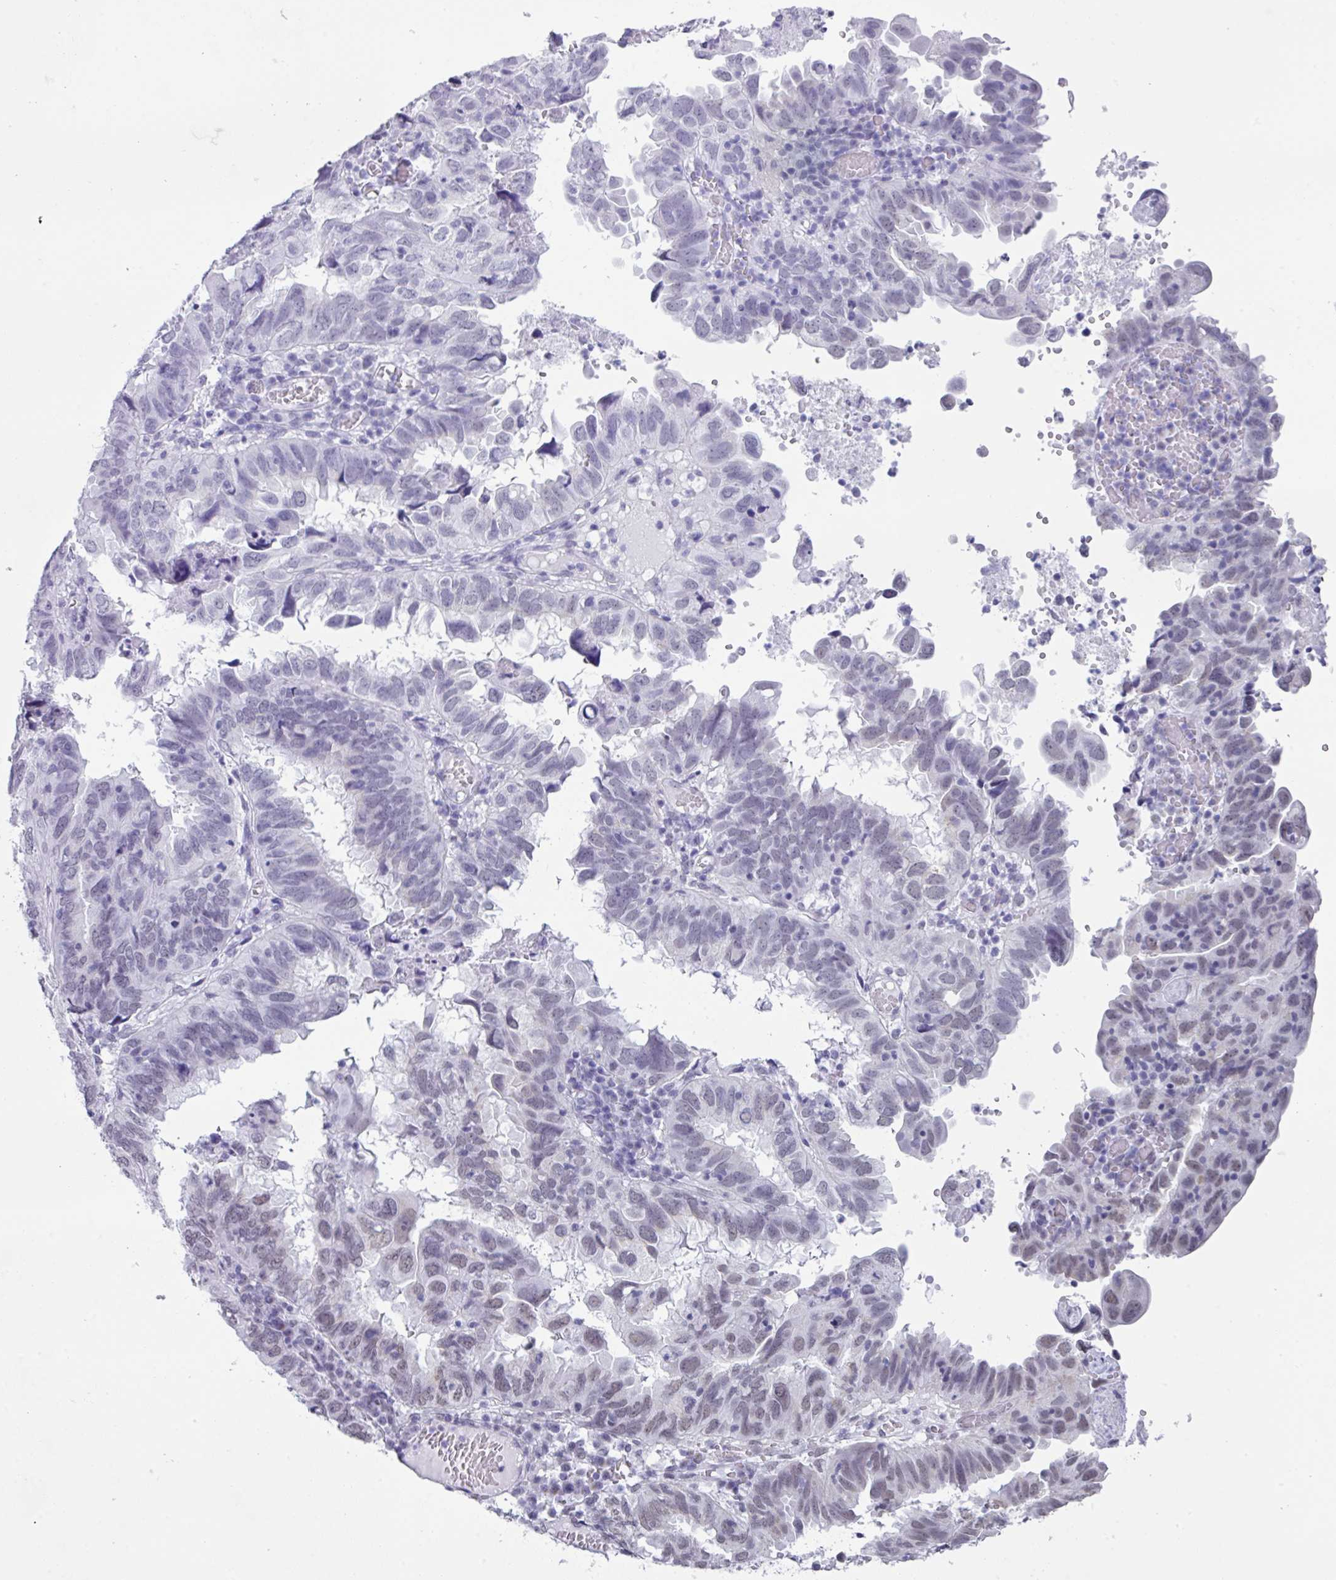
{"staining": {"intensity": "weak", "quantity": "25%-75%", "location": "nuclear"}, "tissue": "endometrial cancer", "cell_type": "Tumor cells", "image_type": "cancer", "snomed": [{"axis": "morphology", "description": "Adenocarcinoma, NOS"}, {"axis": "topography", "description": "Uterus"}], "caption": "IHC photomicrograph of neoplastic tissue: human endometrial cancer stained using immunohistochemistry (IHC) shows low levels of weak protein expression localized specifically in the nuclear of tumor cells, appearing as a nuclear brown color.", "gene": "PUF60", "patient": {"sex": "female", "age": 77}}